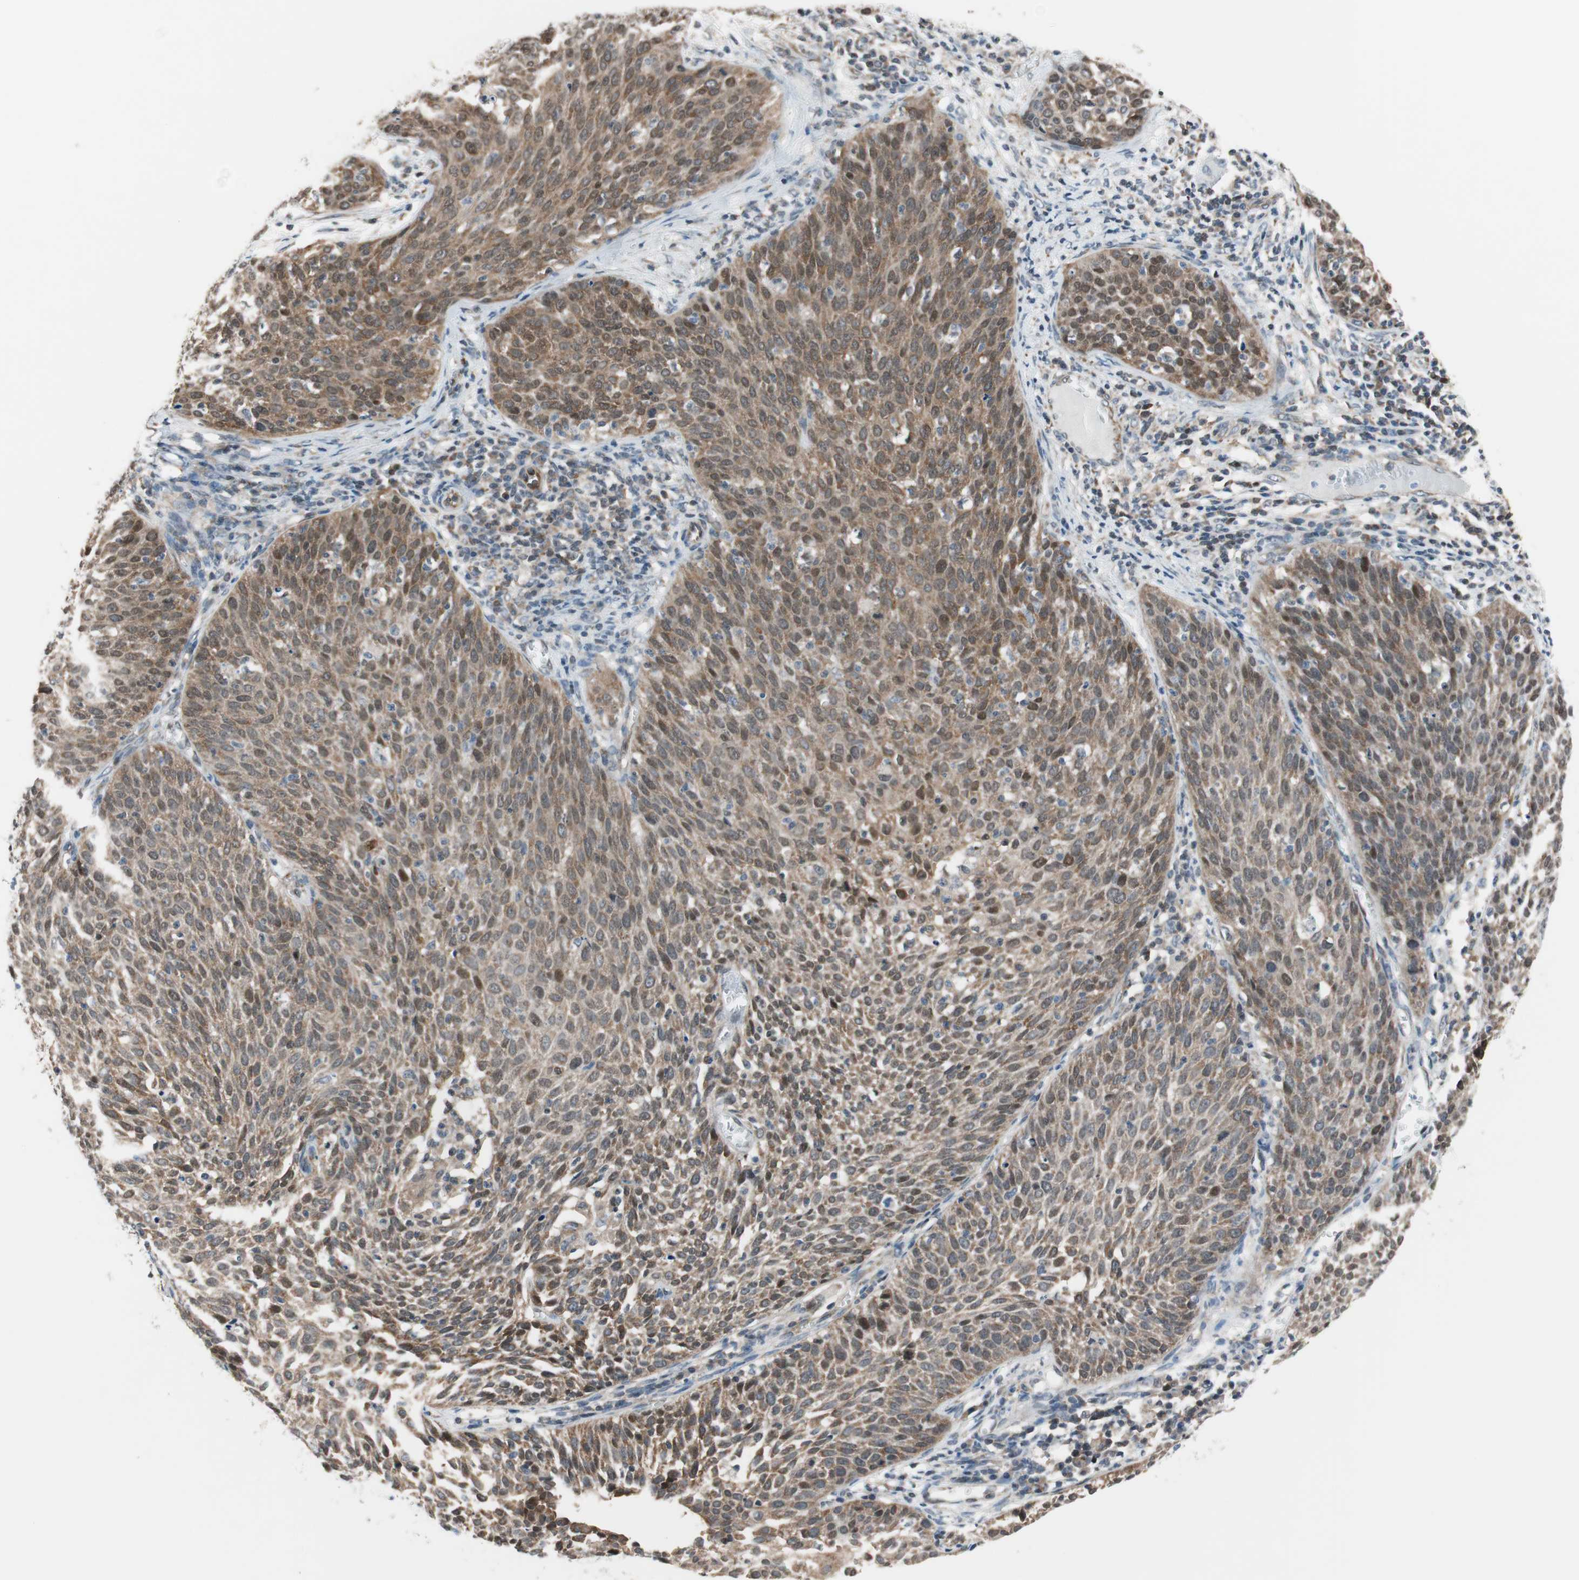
{"staining": {"intensity": "moderate", "quantity": ">75%", "location": "cytoplasmic/membranous"}, "tissue": "cervical cancer", "cell_type": "Tumor cells", "image_type": "cancer", "snomed": [{"axis": "morphology", "description": "Squamous cell carcinoma, NOS"}, {"axis": "topography", "description": "Cervix"}], "caption": "Immunohistochemical staining of cervical squamous cell carcinoma exhibits moderate cytoplasmic/membranous protein positivity in about >75% of tumor cells.", "gene": "ZNF512B", "patient": {"sex": "female", "age": 38}}